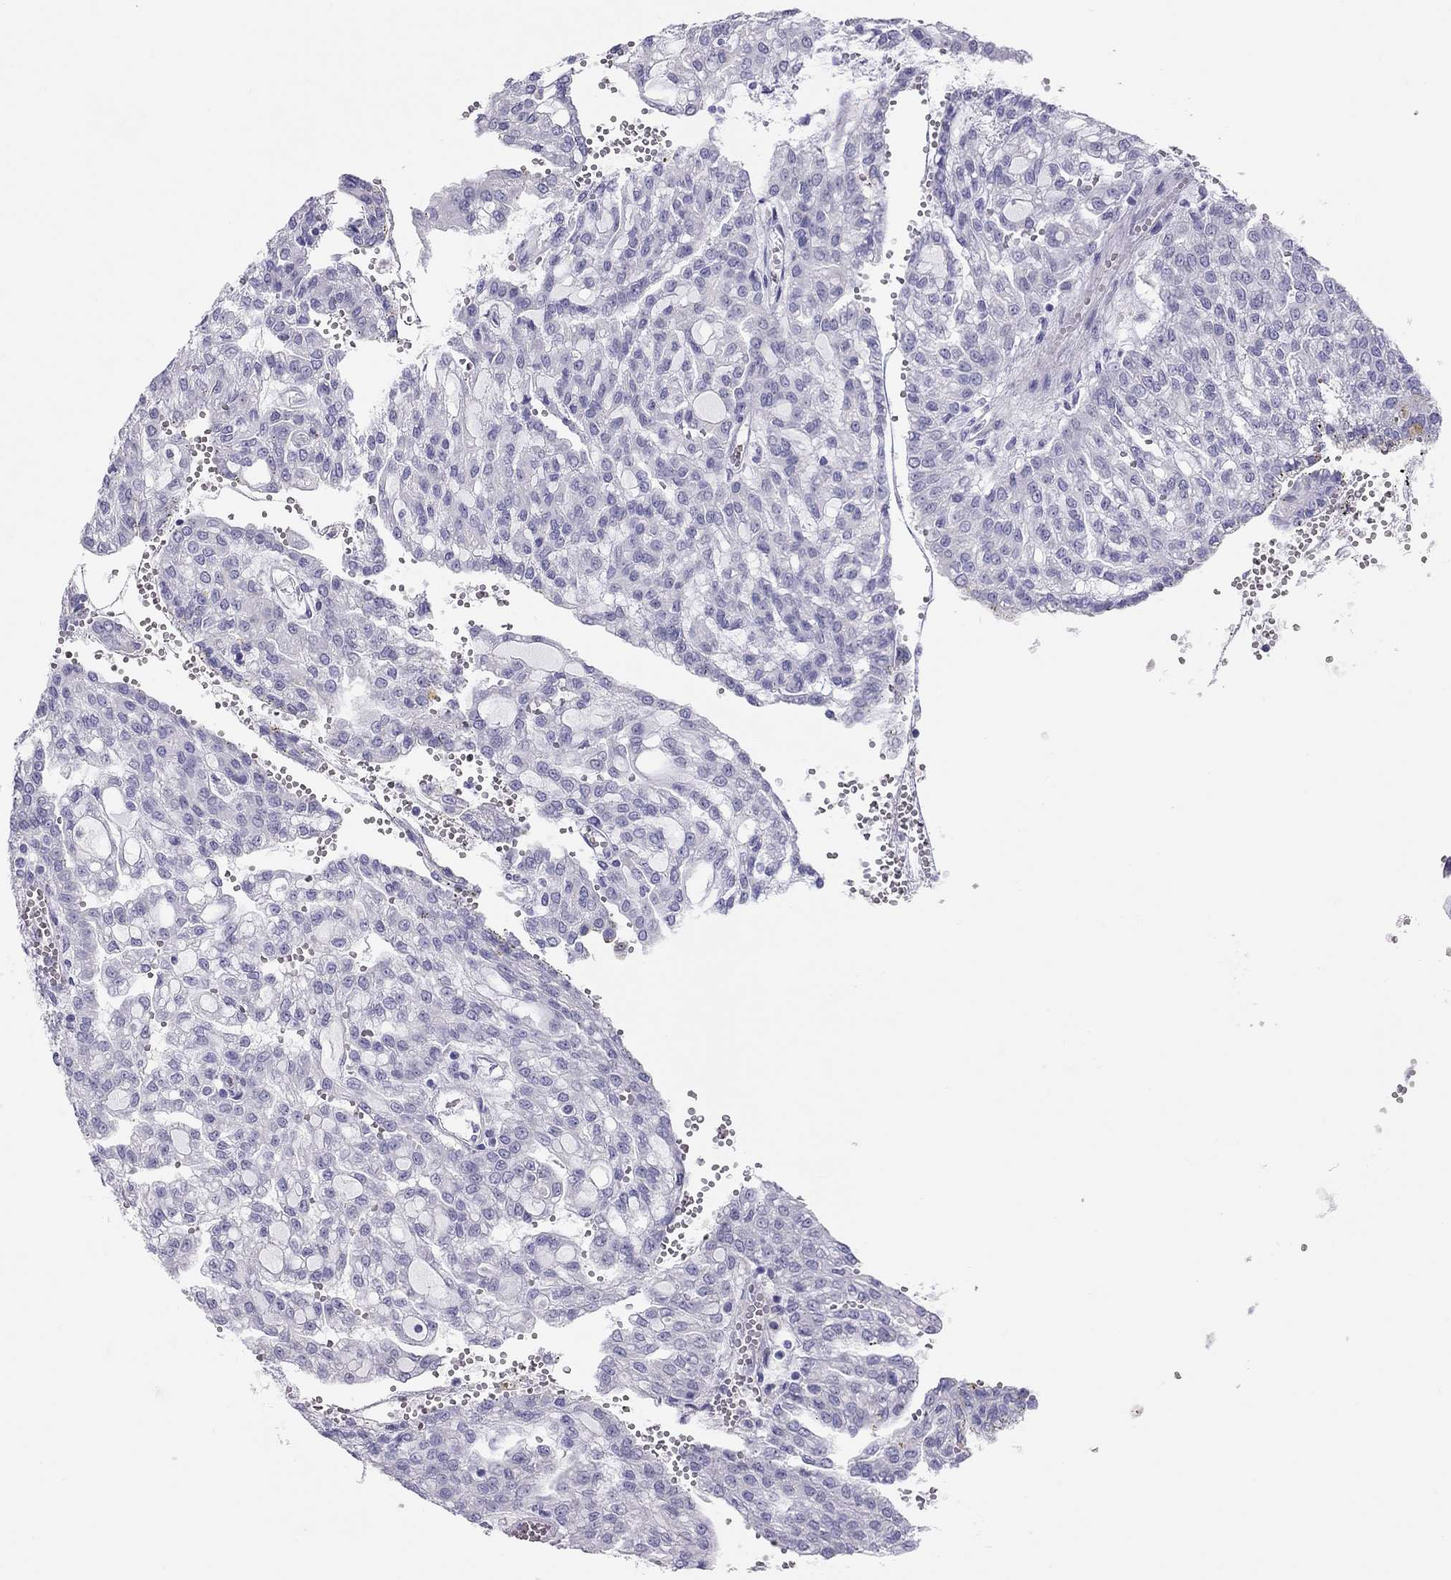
{"staining": {"intensity": "negative", "quantity": "none", "location": "none"}, "tissue": "renal cancer", "cell_type": "Tumor cells", "image_type": "cancer", "snomed": [{"axis": "morphology", "description": "Adenocarcinoma, NOS"}, {"axis": "topography", "description": "Kidney"}], "caption": "Immunohistochemical staining of human adenocarcinoma (renal) shows no significant staining in tumor cells. (IHC, brightfield microscopy, high magnification).", "gene": "PSMB11", "patient": {"sex": "male", "age": 63}}